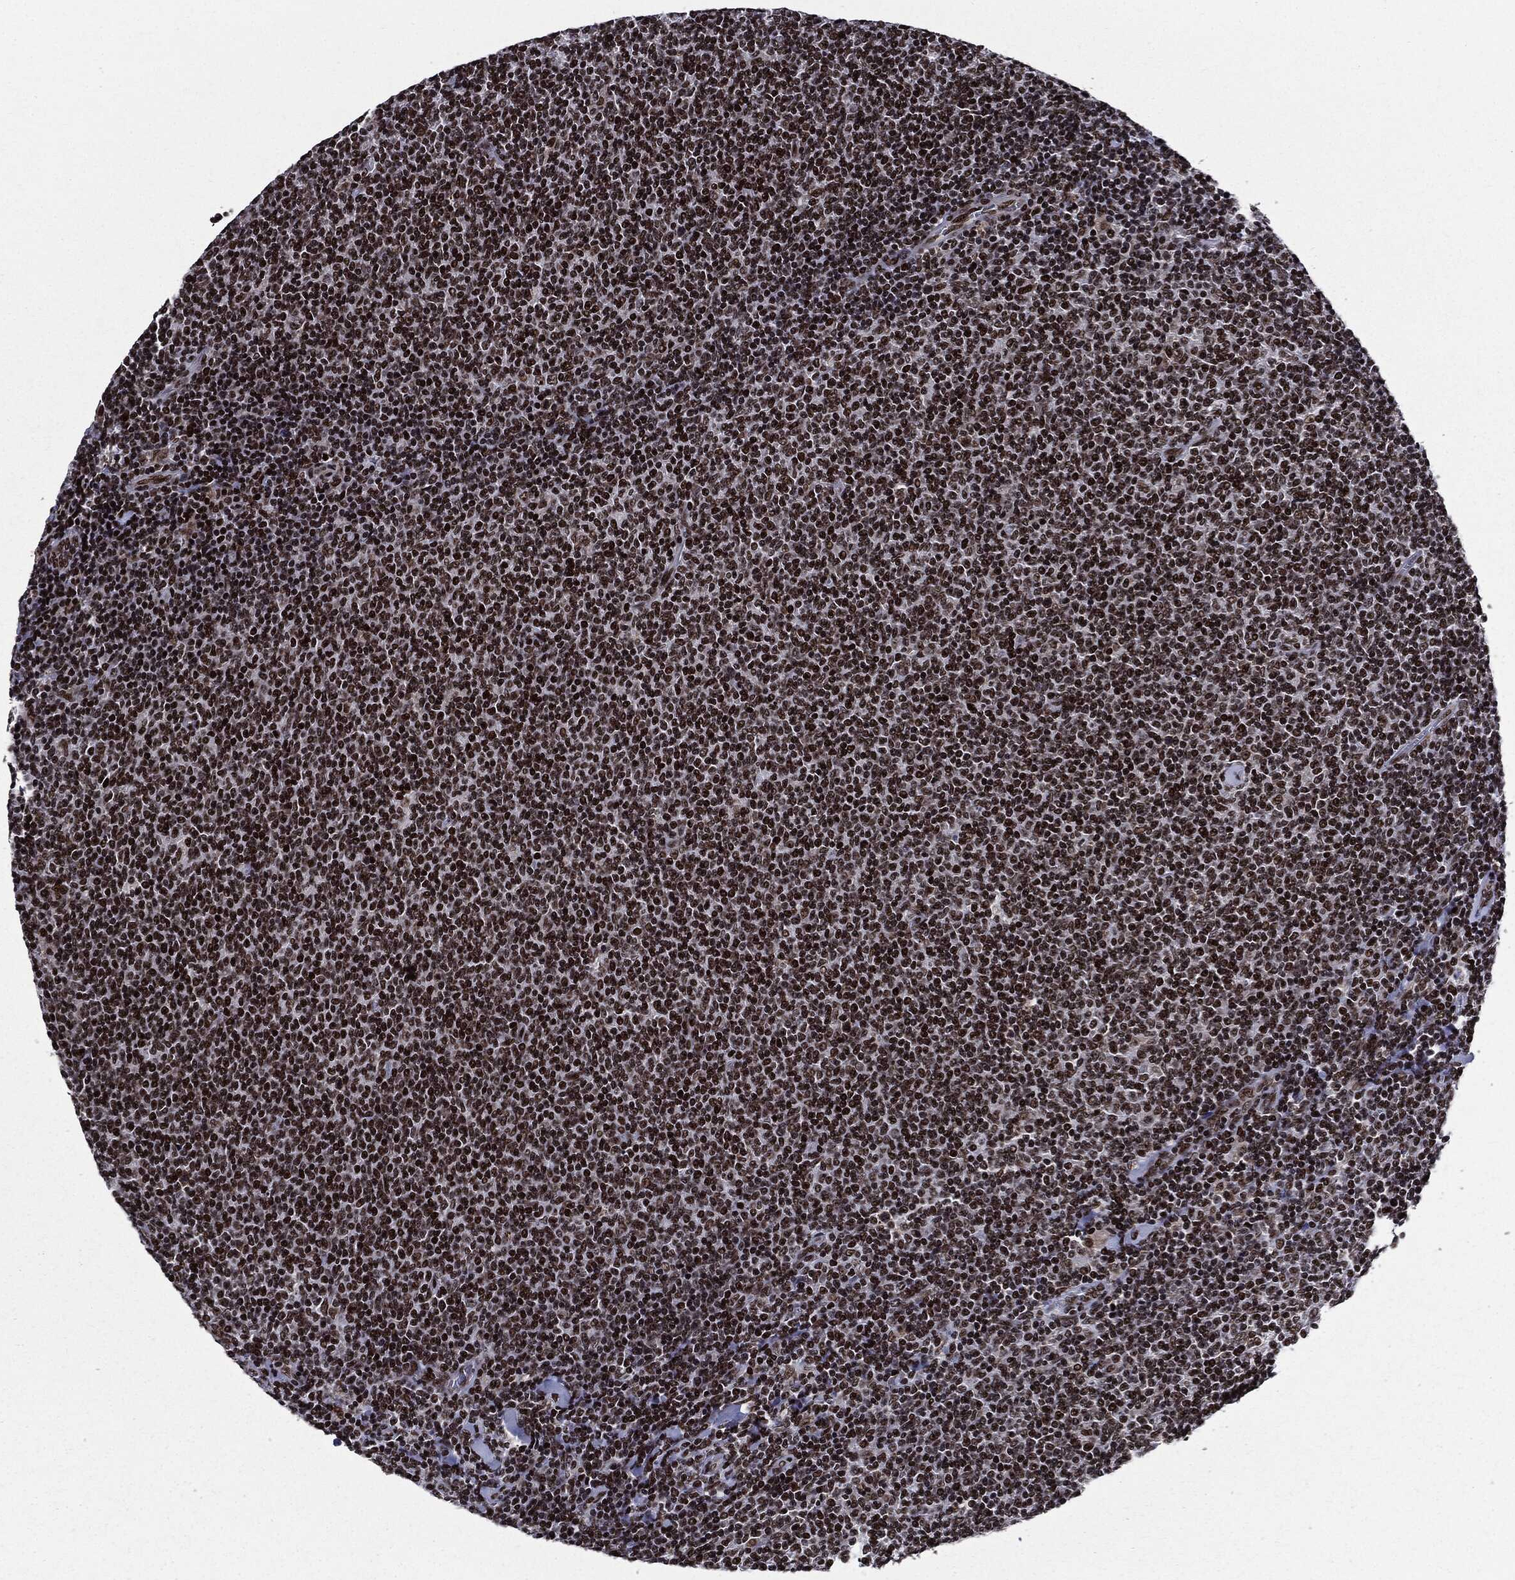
{"staining": {"intensity": "strong", "quantity": ">75%", "location": "nuclear"}, "tissue": "lymphoma", "cell_type": "Tumor cells", "image_type": "cancer", "snomed": [{"axis": "morphology", "description": "Malignant lymphoma, non-Hodgkin's type, Low grade"}, {"axis": "topography", "description": "Lymph node"}], "caption": "A micrograph showing strong nuclear staining in approximately >75% of tumor cells in lymphoma, as visualized by brown immunohistochemical staining.", "gene": "ZFP91", "patient": {"sex": "male", "age": 52}}